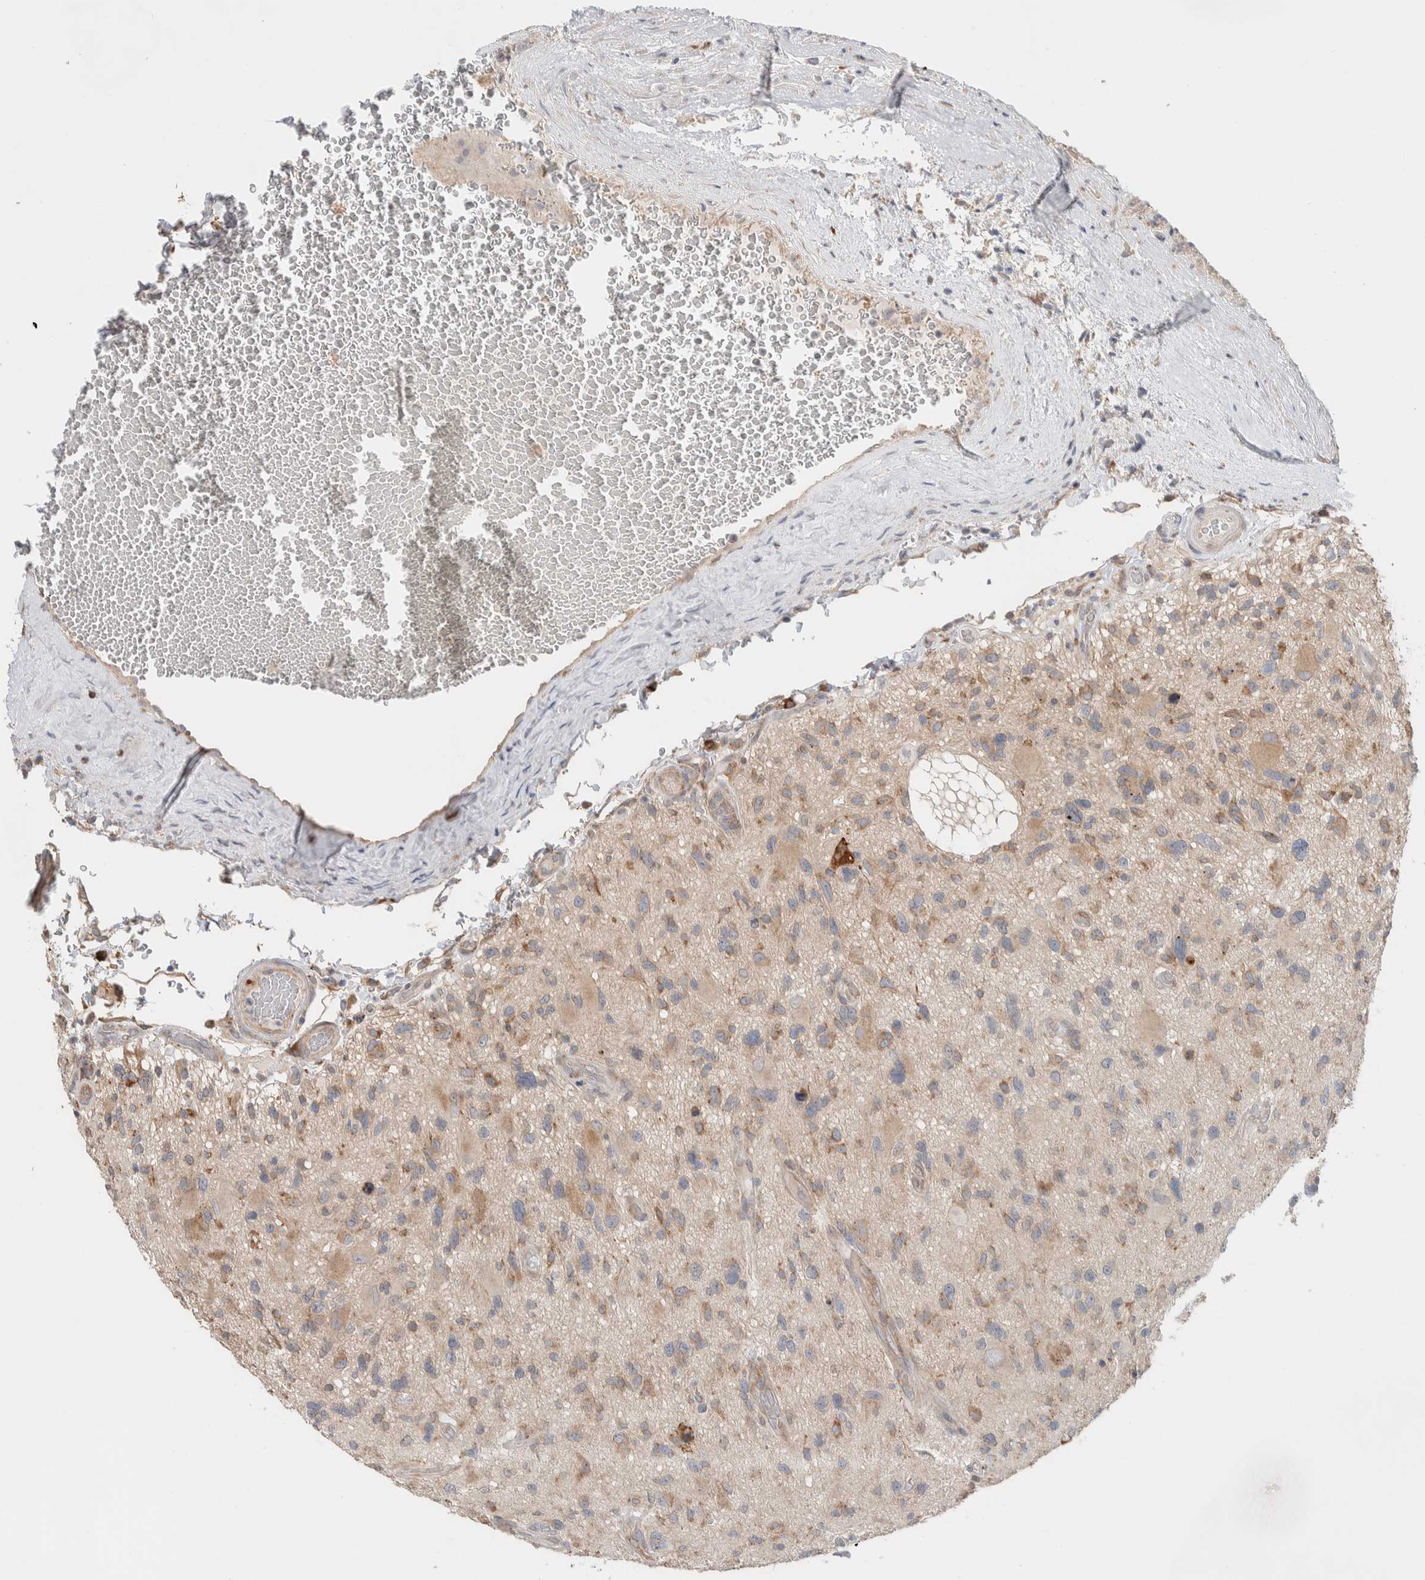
{"staining": {"intensity": "weak", "quantity": "<25%", "location": "cytoplasmic/membranous"}, "tissue": "glioma", "cell_type": "Tumor cells", "image_type": "cancer", "snomed": [{"axis": "morphology", "description": "Glioma, malignant, High grade"}, {"axis": "topography", "description": "Brain"}], "caption": "Immunohistochemistry histopathology image of glioma stained for a protein (brown), which demonstrates no positivity in tumor cells.", "gene": "ADCY8", "patient": {"sex": "male", "age": 33}}